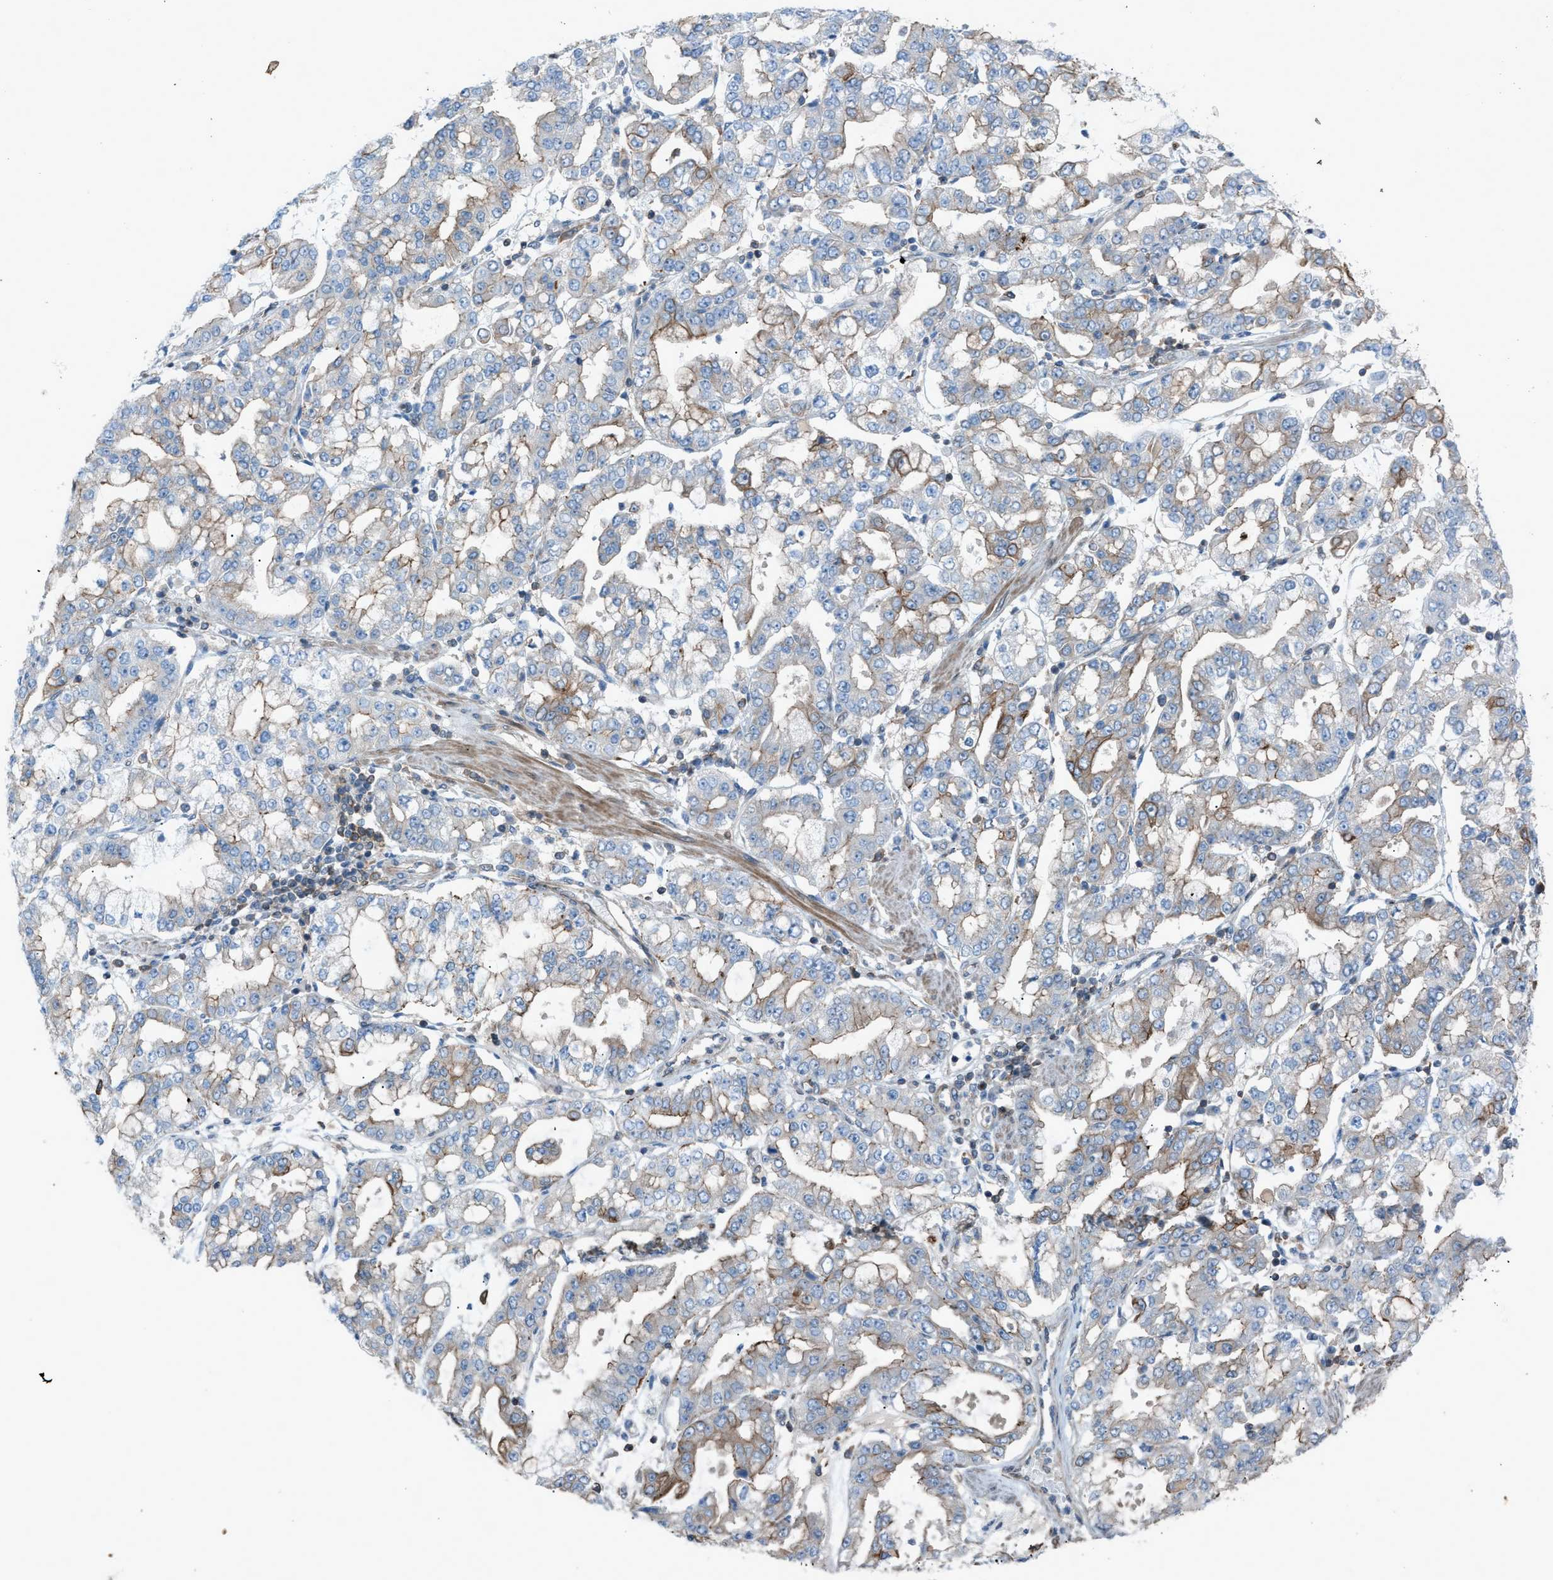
{"staining": {"intensity": "moderate", "quantity": "25%-75%", "location": "cytoplasmic/membranous"}, "tissue": "stomach cancer", "cell_type": "Tumor cells", "image_type": "cancer", "snomed": [{"axis": "morphology", "description": "Adenocarcinoma, NOS"}, {"axis": "topography", "description": "Stomach"}], "caption": "Human stomach cancer (adenocarcinoma) stained for a protein (brown) shows moderate cytoplasmic/membranous positive positivity in approximately 25%-75% of tumor cells.", "gene": "DYRK1A", "patient": {"sex": "male", "age": 76}}